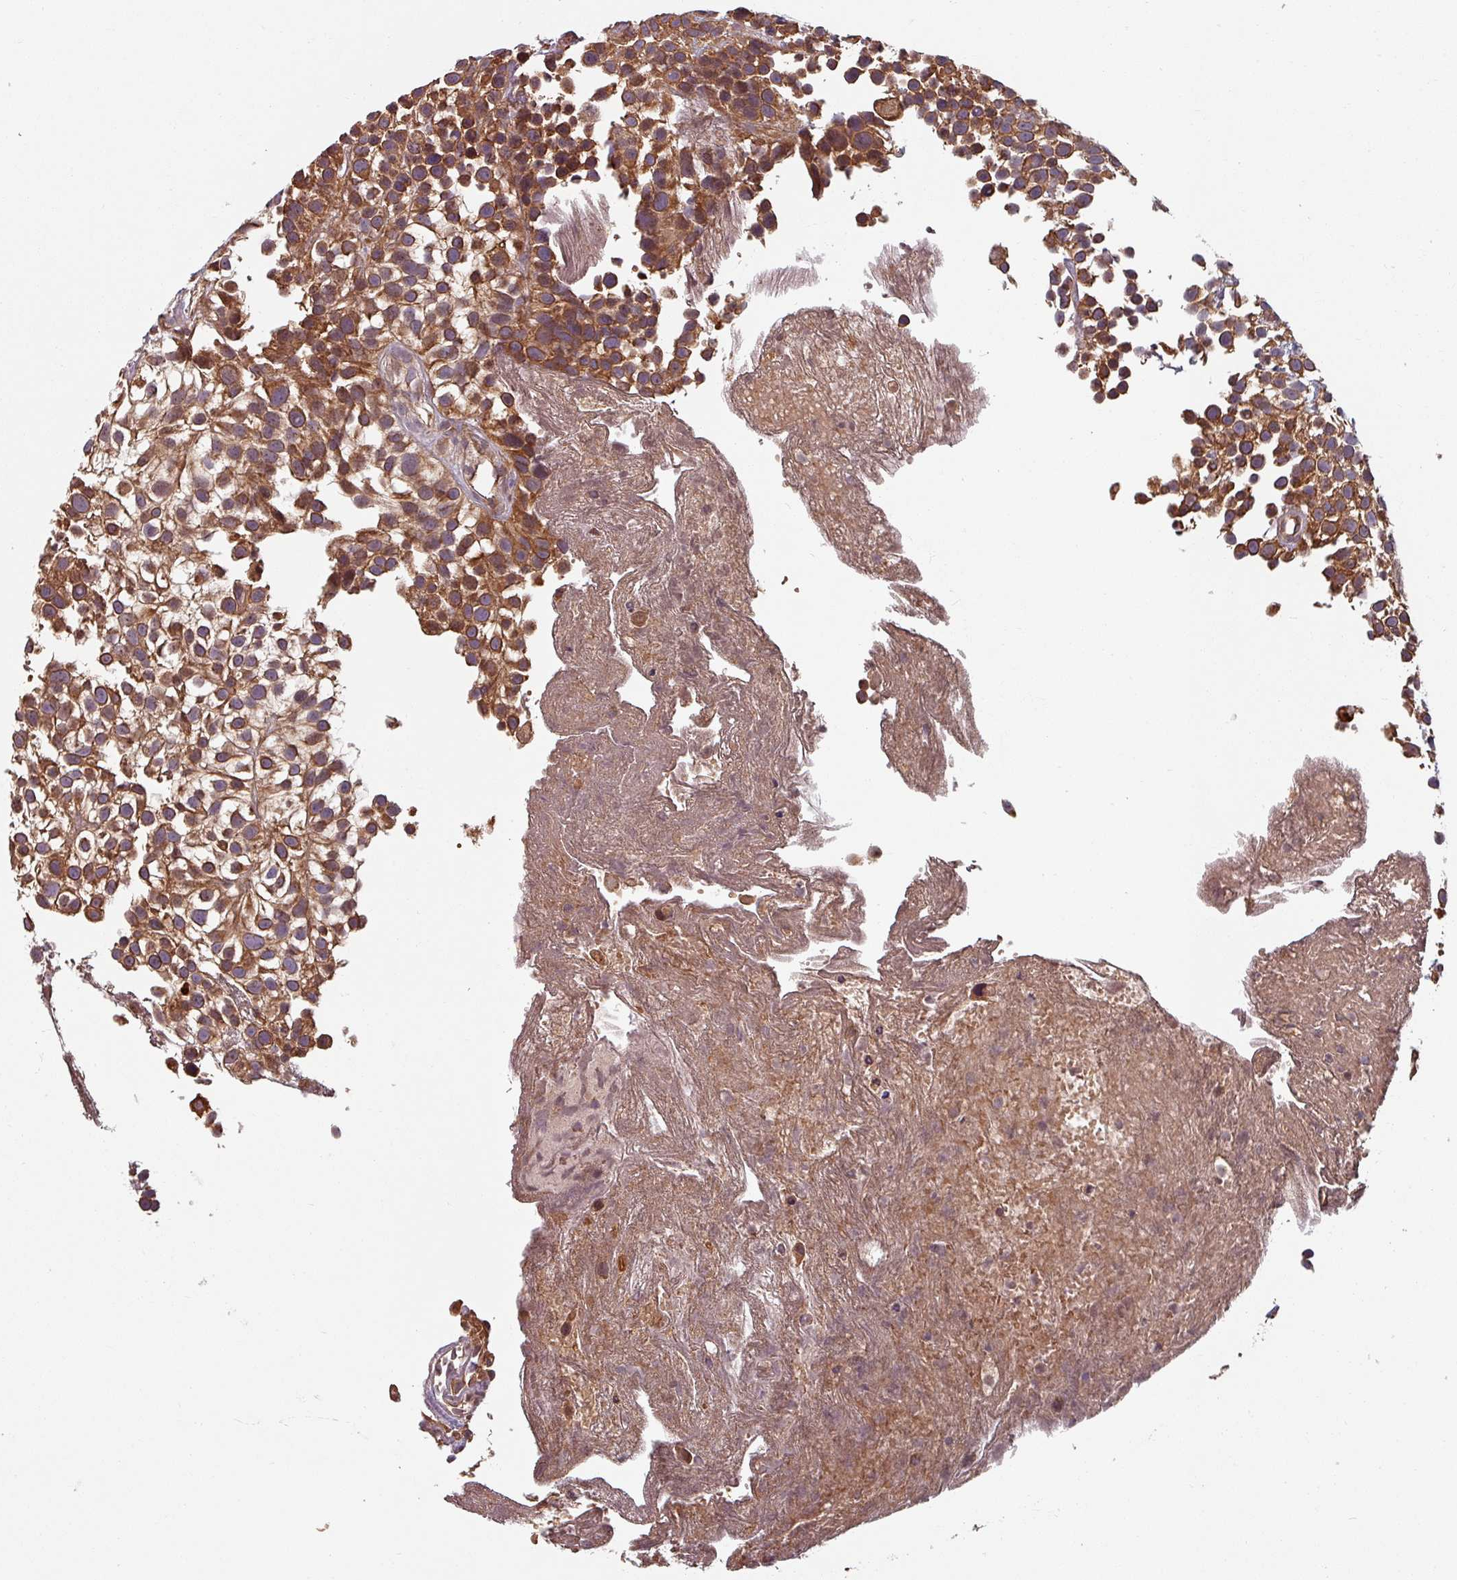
{"staining": {"intensity": "strong", "quantity": ">75%", "location": "cytoplasmic/membranous"}, "tissue": "urothelial cancer", "cell_type": "Tumor cells", "image_type": "cancer", "snomed": [{"axis": "morphology", "description": "Urothelial carcinoma, High grade"}, {"axis": "topography", "description": "Urinary bladder"}], "caption": "The photomicrograph shows immunohistochemical staining of urothelial carcinoma (high-grade). There is strong cytoplasmic/membranous expression is present in approximately >75% of tumor cells. The staining is performed using DAB brown chromogen to label protein expression. The nuclei are counter-stained blue using hematoxylin.", "gene": "EID1", "patient": {"sex": "male", "age": 56}}